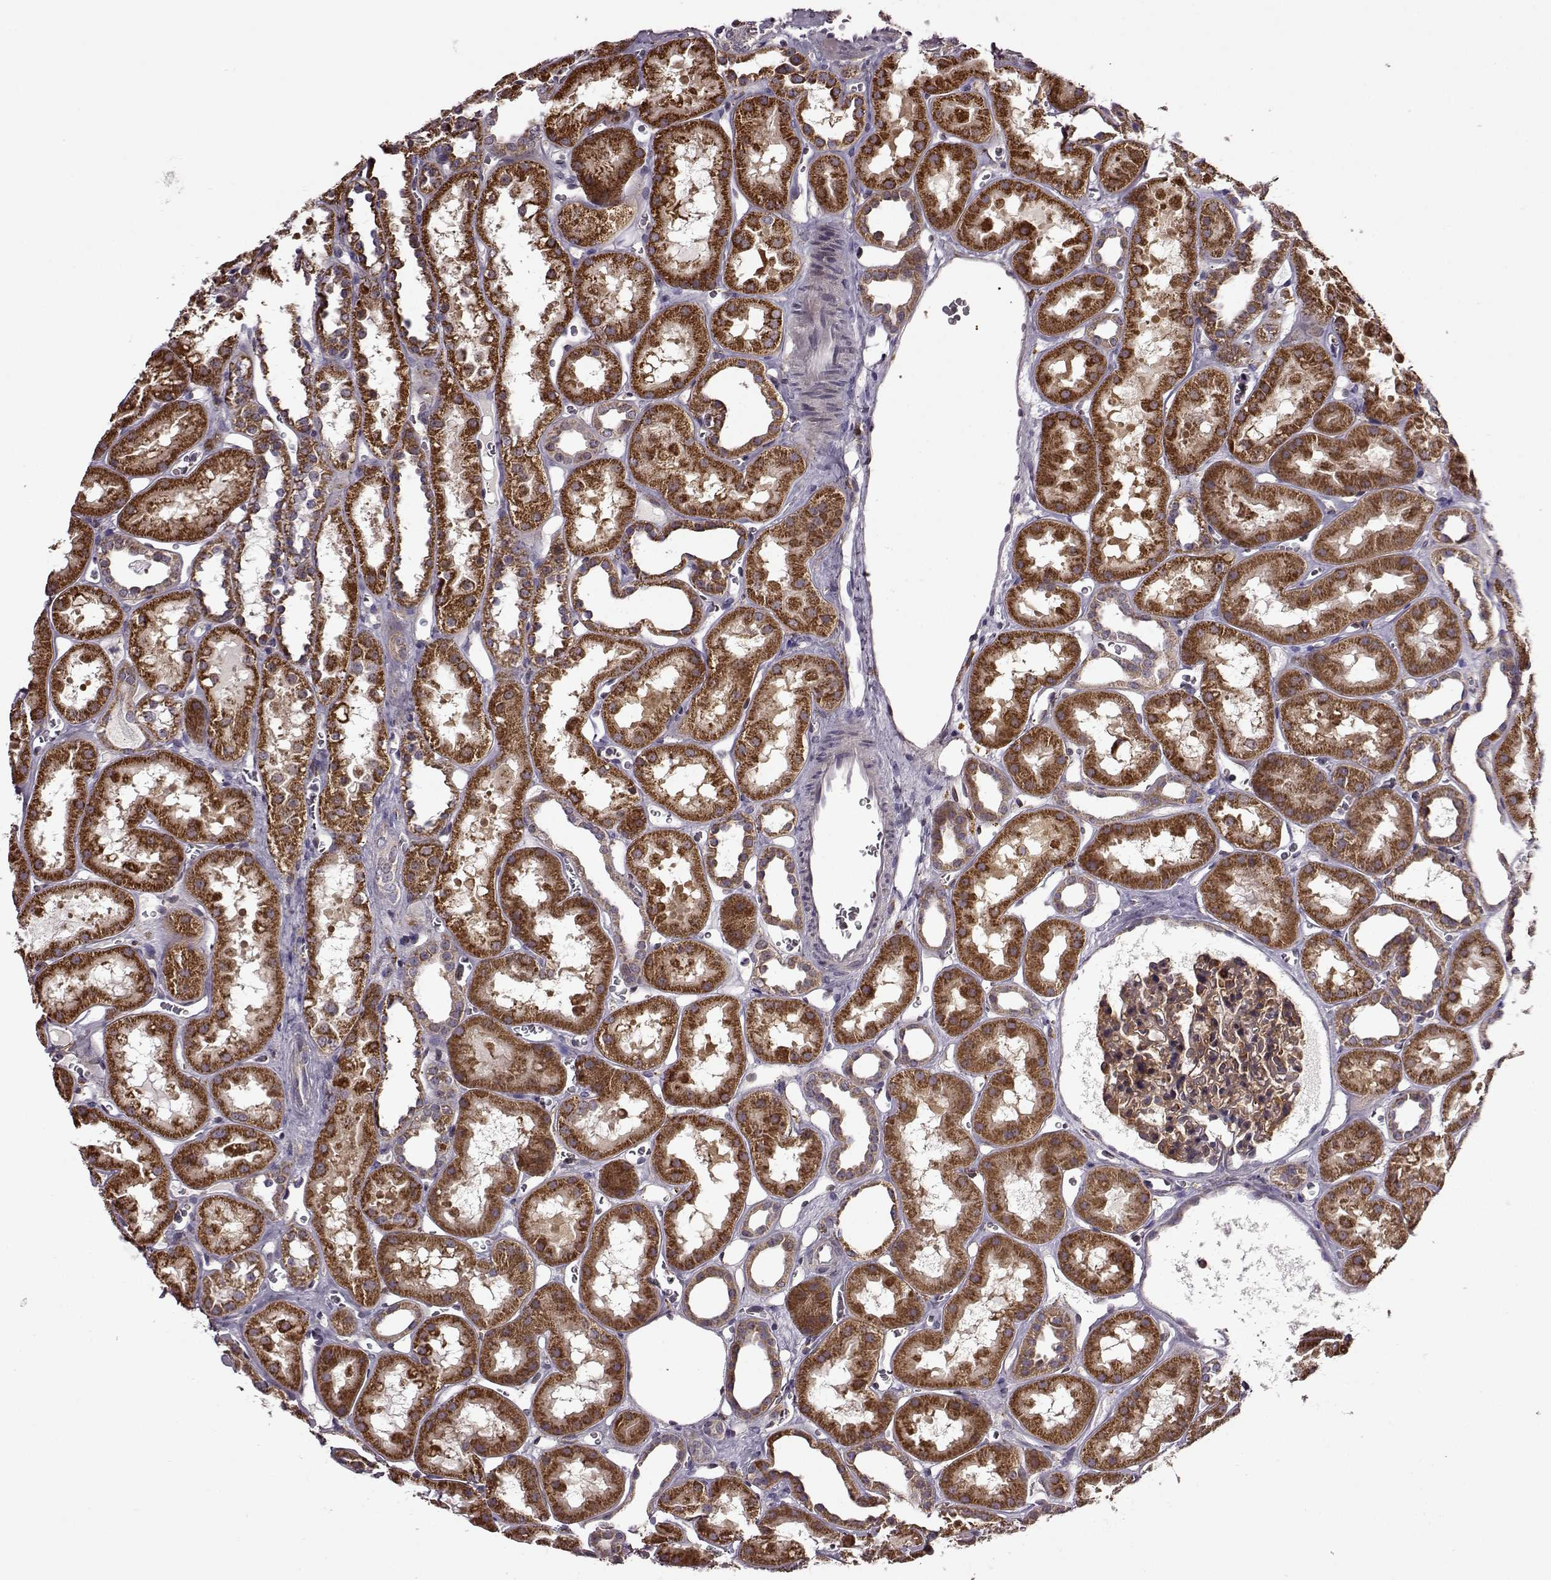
{"staining": {"intensity": "moderate", "quantity": ">75%", "location": "cytoplasmic/membranous"}, "tissue": "kidney", "cell_type": "Cells in glomeruli", "image_type": "normal", "snomed": [{"axis": "morphology", "description": "Normal tissue, NOS"}, {"axis": "topography", "description": "Kidney"}], "caption": "Immunohistochemistry image of benign kidney: human kidney stained using immunohistochemistry (IHC) demonstrates medium levels of moderate protein expression localized specifically in the cytoplasmic/membranous of cells in glomeruli, appearing as a cytoplasmic/membranous brown color.", "gene": "MTSS1", "patient": {"sex": "female", "age": 41}}